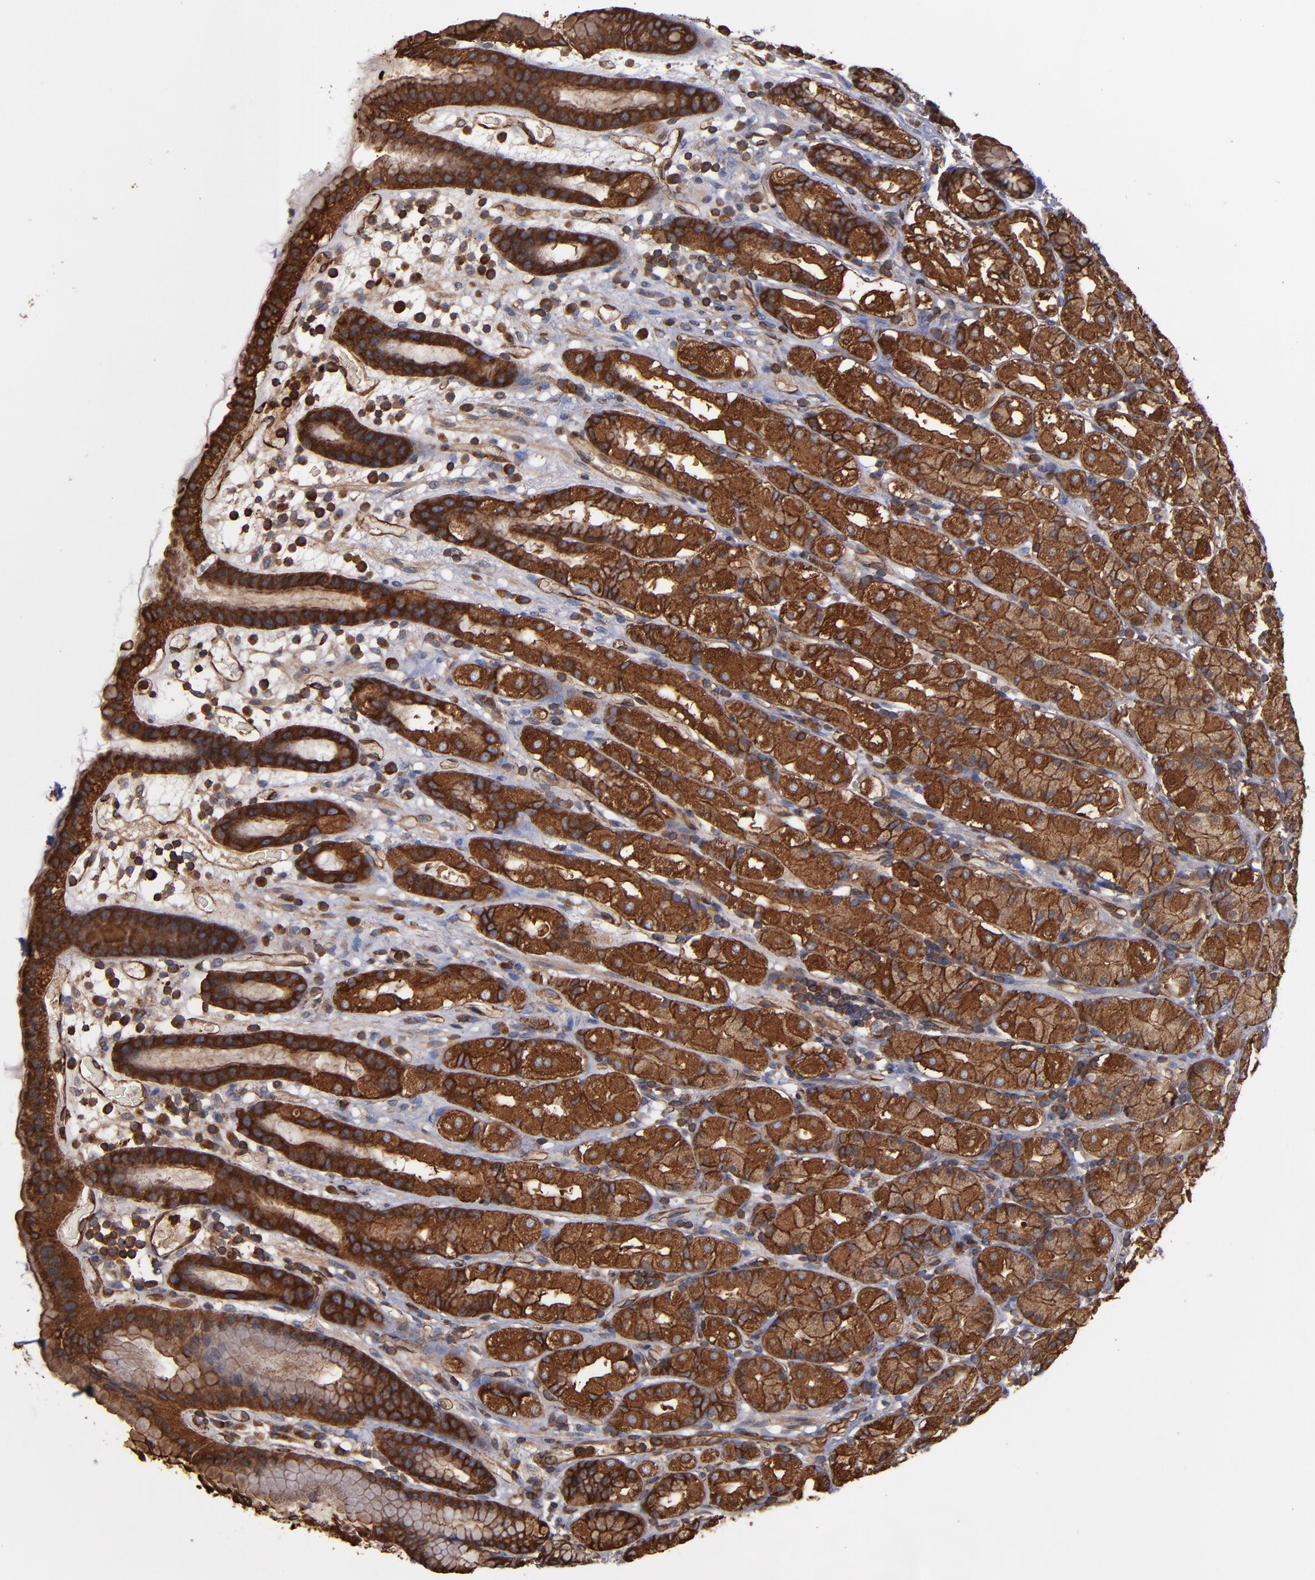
{"staining": {"intensity": "moderate", "quantity": ">75%", "location": "cytoplasmic/membranous"}, "tissue": "stomach", "cell_type": "Glandular cells", "image_type": "normal", "snomed": [{"axis": "morphology", "description": "Normal tissue, NOS"}, {"axis": "topography", "description": "Stomach, upper"}], "caption": "Immunohistochemical staining of benign stomach exhibits moderate cytoplasmic/membranous protein staining in about >75% of glandular cells.", "gene": "ACTN4", "patient": {"sex": "male", "age": 68}}